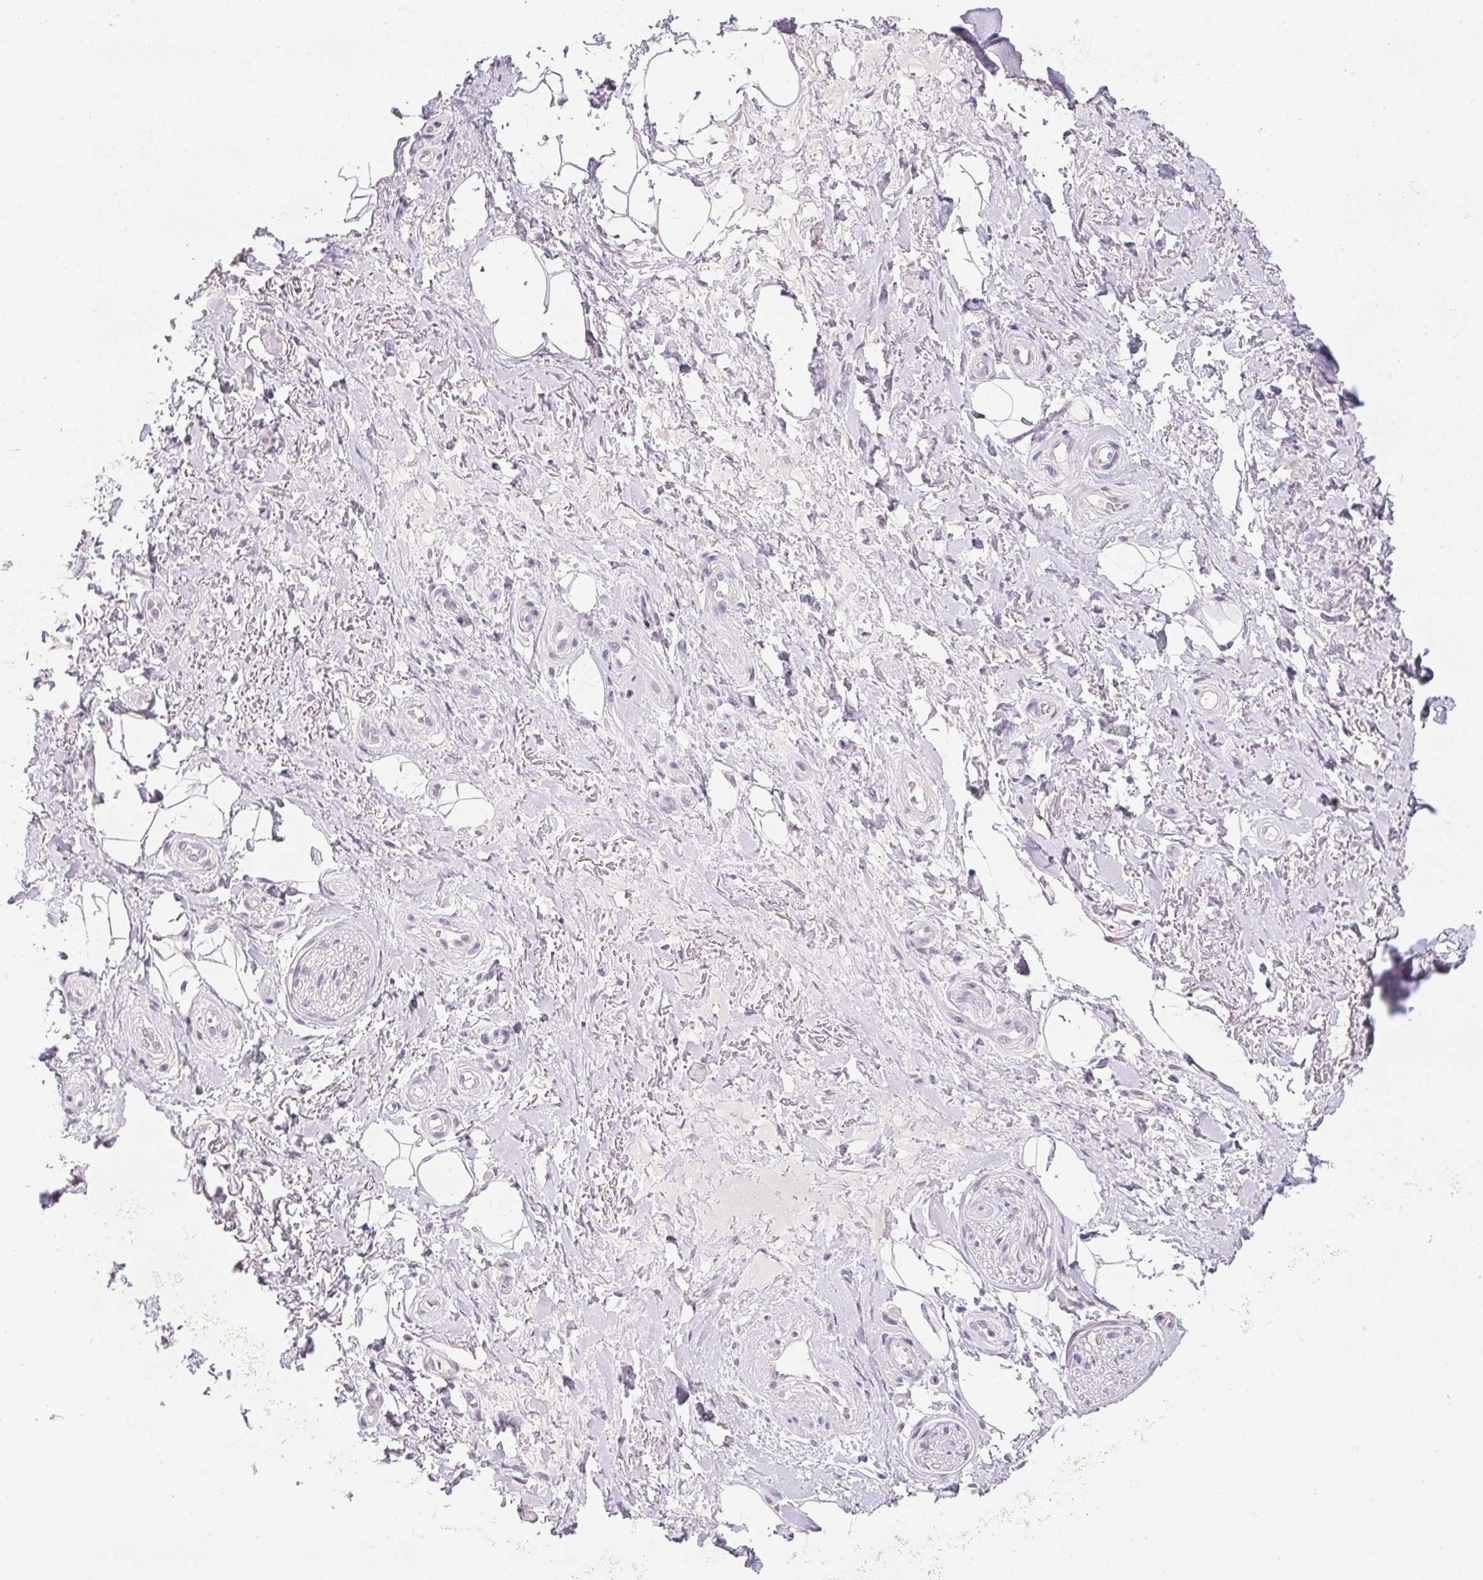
{"staining": {"intensity": "negative", "quantity": "none", "location": "none"}, "tissue": "adipose tissue", "cell_type": "Adipocytes", "image_type": "normal", "snomed": [{"axis": "morphology", "description": "Normal tissue, NOS"}, {"axis": "topography", "description": "Anal"}, {"axis": "topography", "description": "Peripheral nerve tissue"}], "caption": "Immunohistochemistry (IHC) of benign adipose tissue reveals no staining in adipocytes.", "gene": "PPY", "patient": {"sex": "male", "age": 53}}